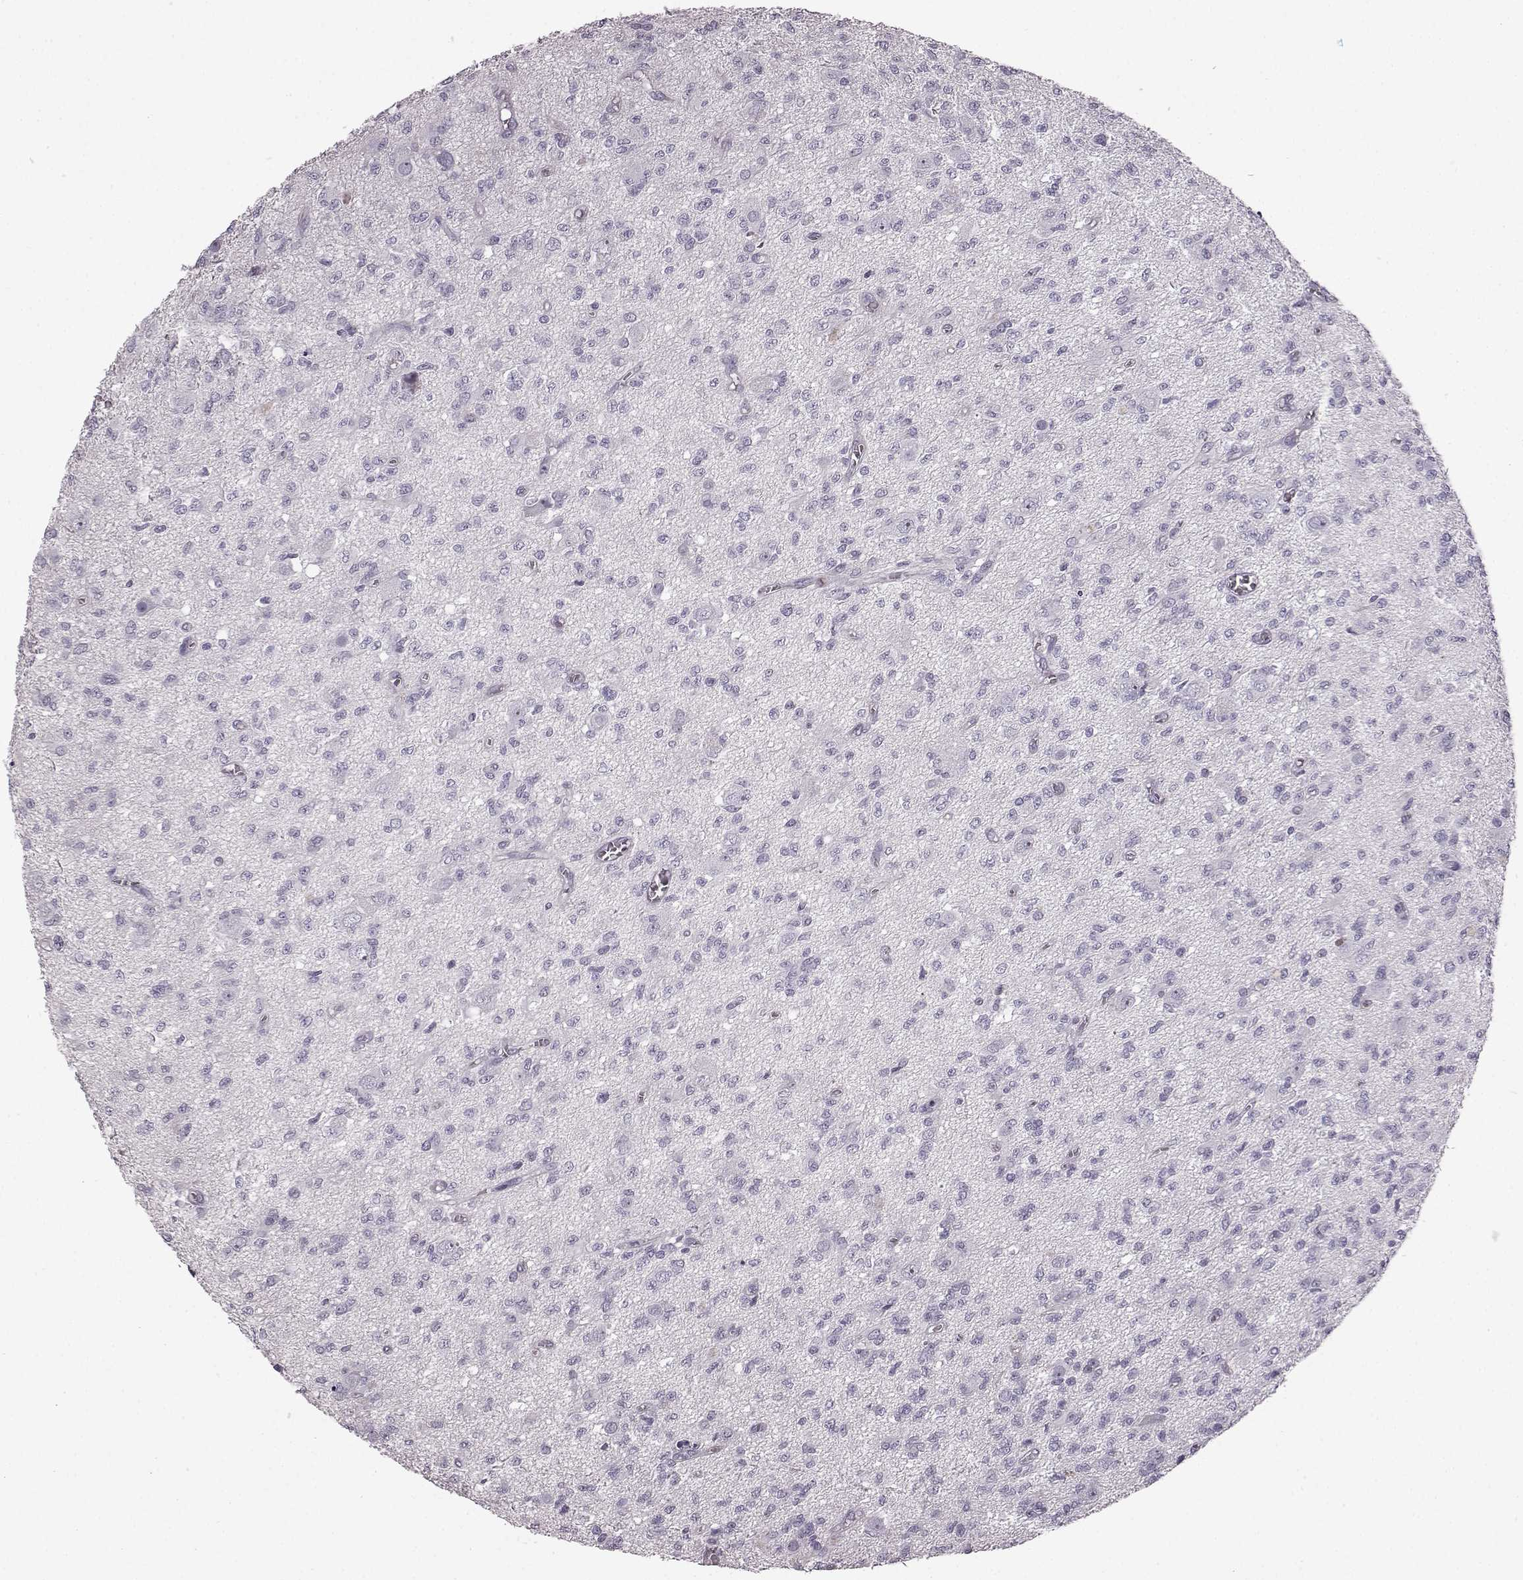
{"staining": {"intensity": "negative", "quantity": "none", "location": "none"}, "tissue": "glioma", "cell_type": "Tumor cells", "image_type": "cancer", "snomed": [{"axis": "morphology", "description": "Glioma, malignant, Low grade"}, {"axis": "topography", "description": "Brain"}], "caption": "Protein analysis of malignant glioma (low-grade) shows no significant staining in tumor cells.", "gene": "PRPH2", "patient": {"sex": "male", "age": 64}}